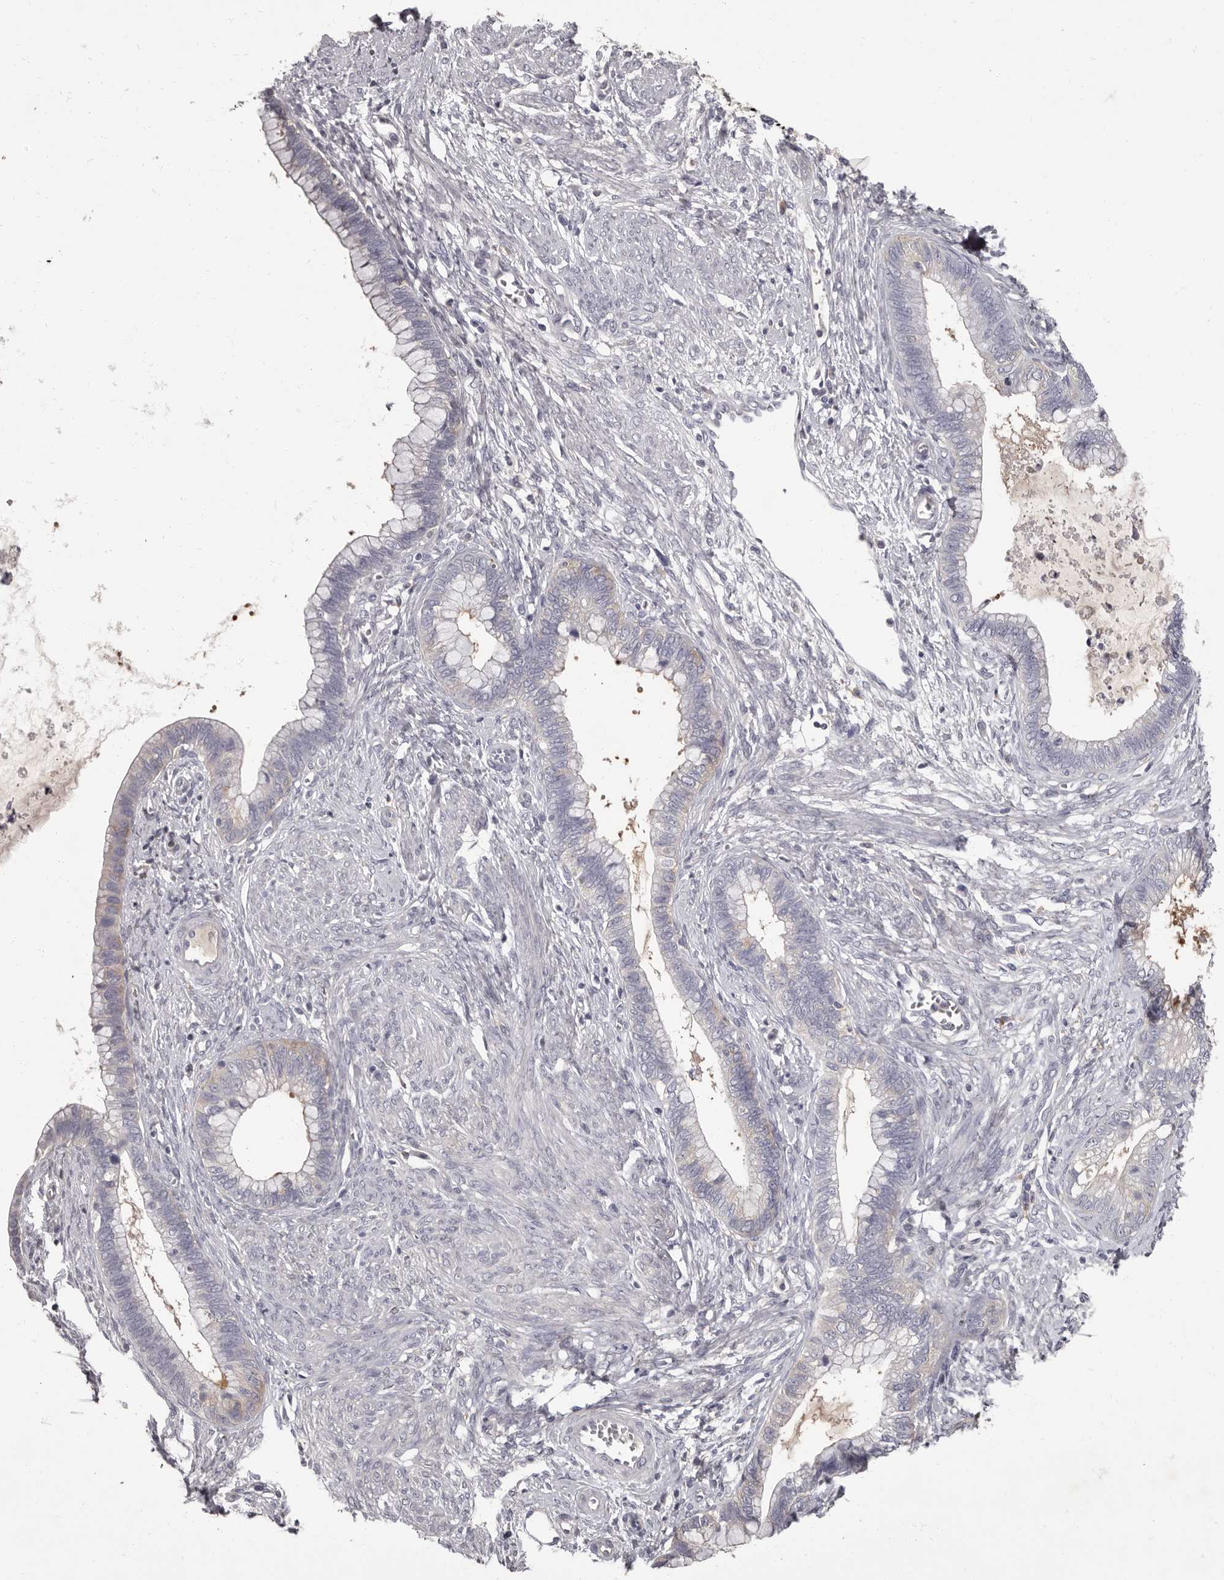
{"staining": {"intensity": "negative", "quantity": "none", "location": "none"}, "tissue": "cervical cancer", "cell_type": "Tumor cells", "image_type": "cancer", "snomed": [{"axis": "morphology", "description": "Adenocarcinoma, NOS"}, {"axis": "topography", "description": "Cervix"}], "caption": "Cervical cancer (adenocarcinoma) was stained to show a protein in brown. There is no significant positivity in tumor cells. Brightfield microscopy of immunohistochemistry (IHC) stained with DAB (3,3'-diaminobenzidine) (brown) and hematoxylin (blue), captured at high magnification.", "gene": "APEH", "patient": {"sex": "female", "age": 44}}